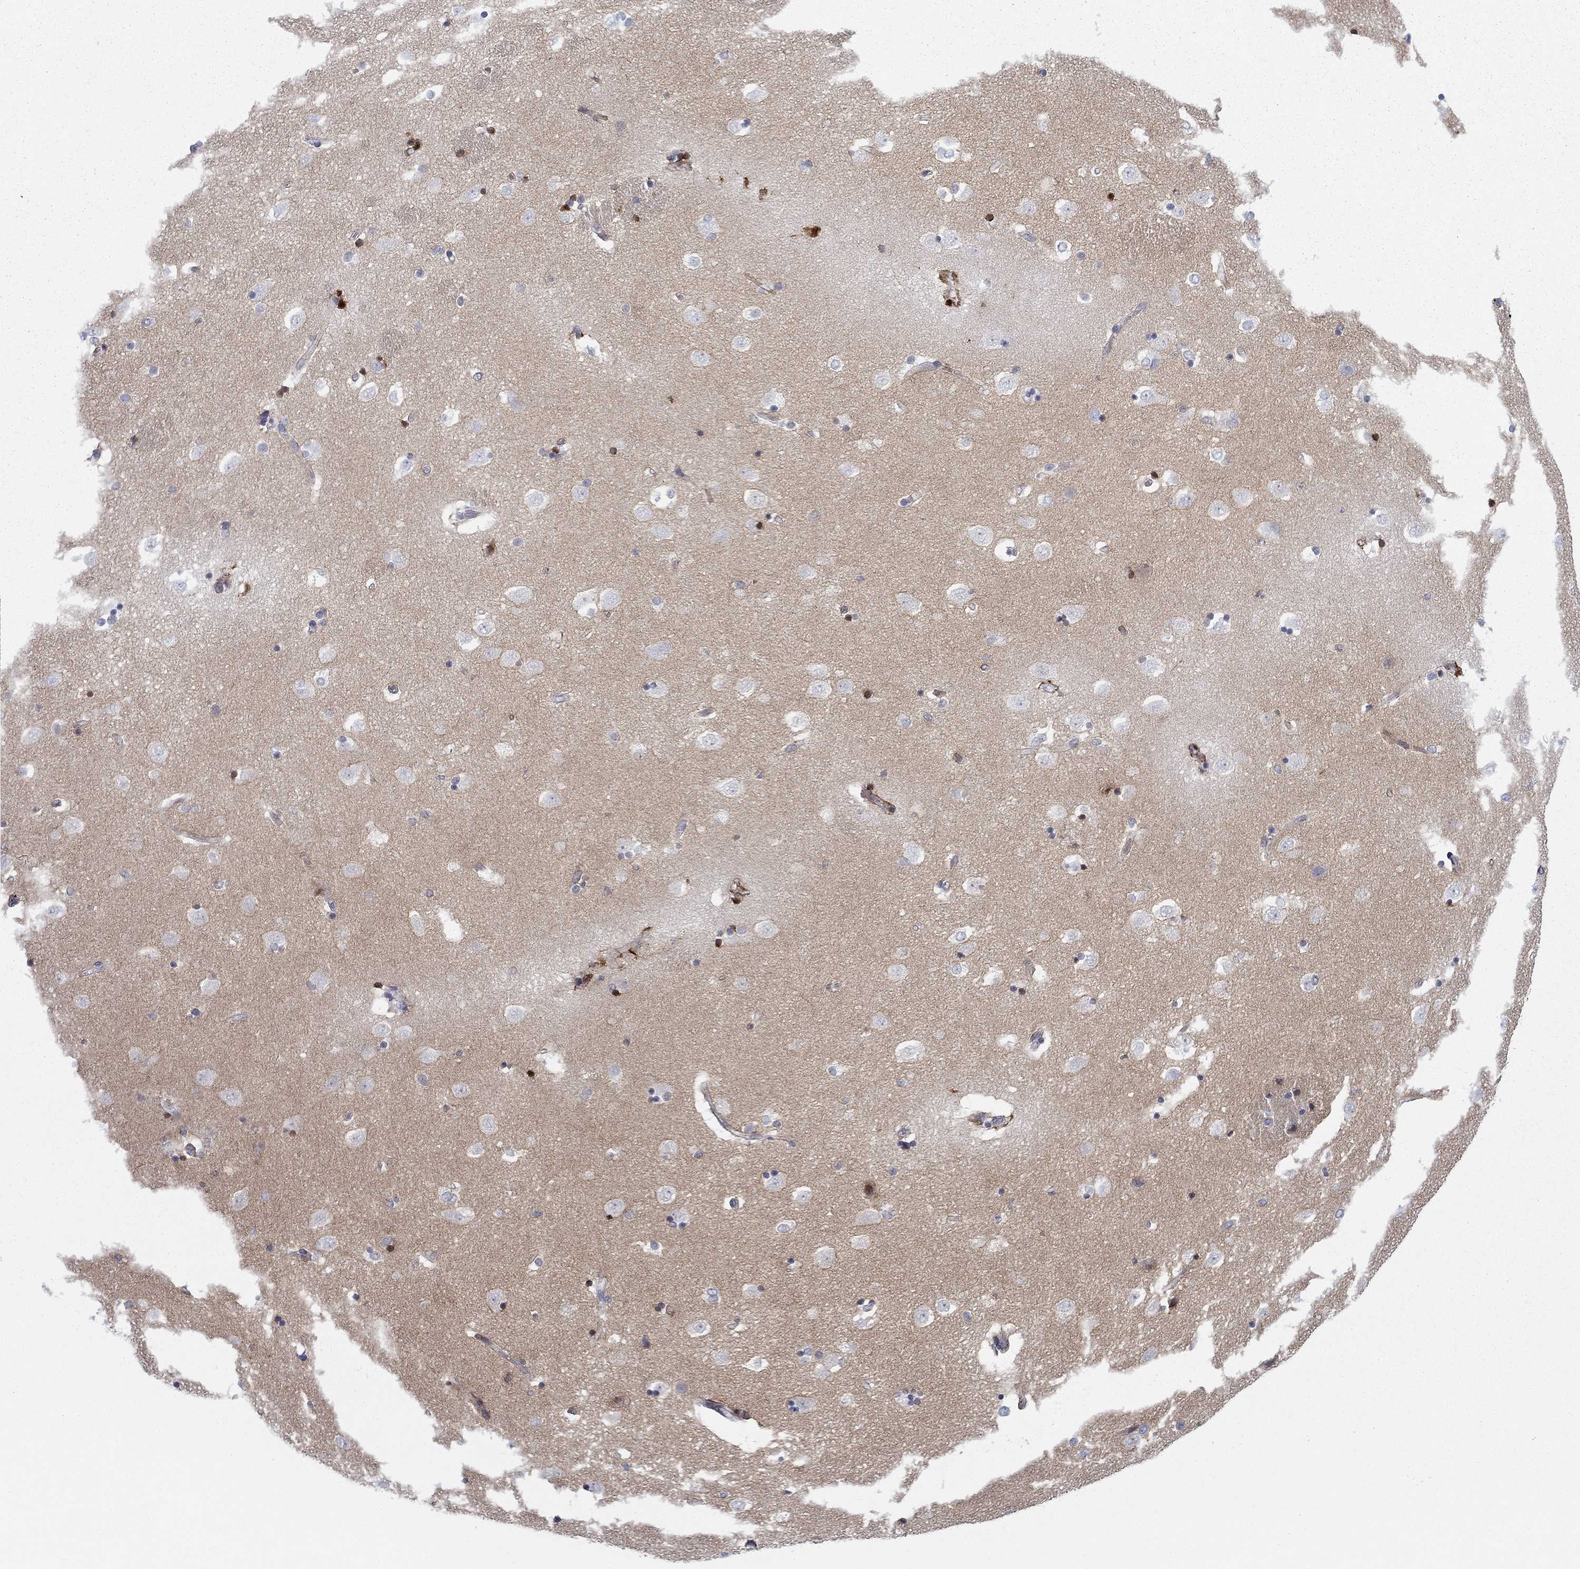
{"staining": {"intensity": "moderate", "quantity": "<25%", "location": "nuclear"}, "tissue": "caudate", "cell_type": "Glial cells", "image_type": "normal", "snomed": [{"axis": "morphology", "description": "Normal tissue, NOS"}, {"axis": "topography", "description": "Lateral ventricle wall"}], "caption": "Approximately <25% of glial cells in normal caudate demonstrate moderate nuclear protein positivity as visualized by brown immunohistochemical staining.", "gene": "GPC1", "patient": {"sex": "male", "age": 51}}